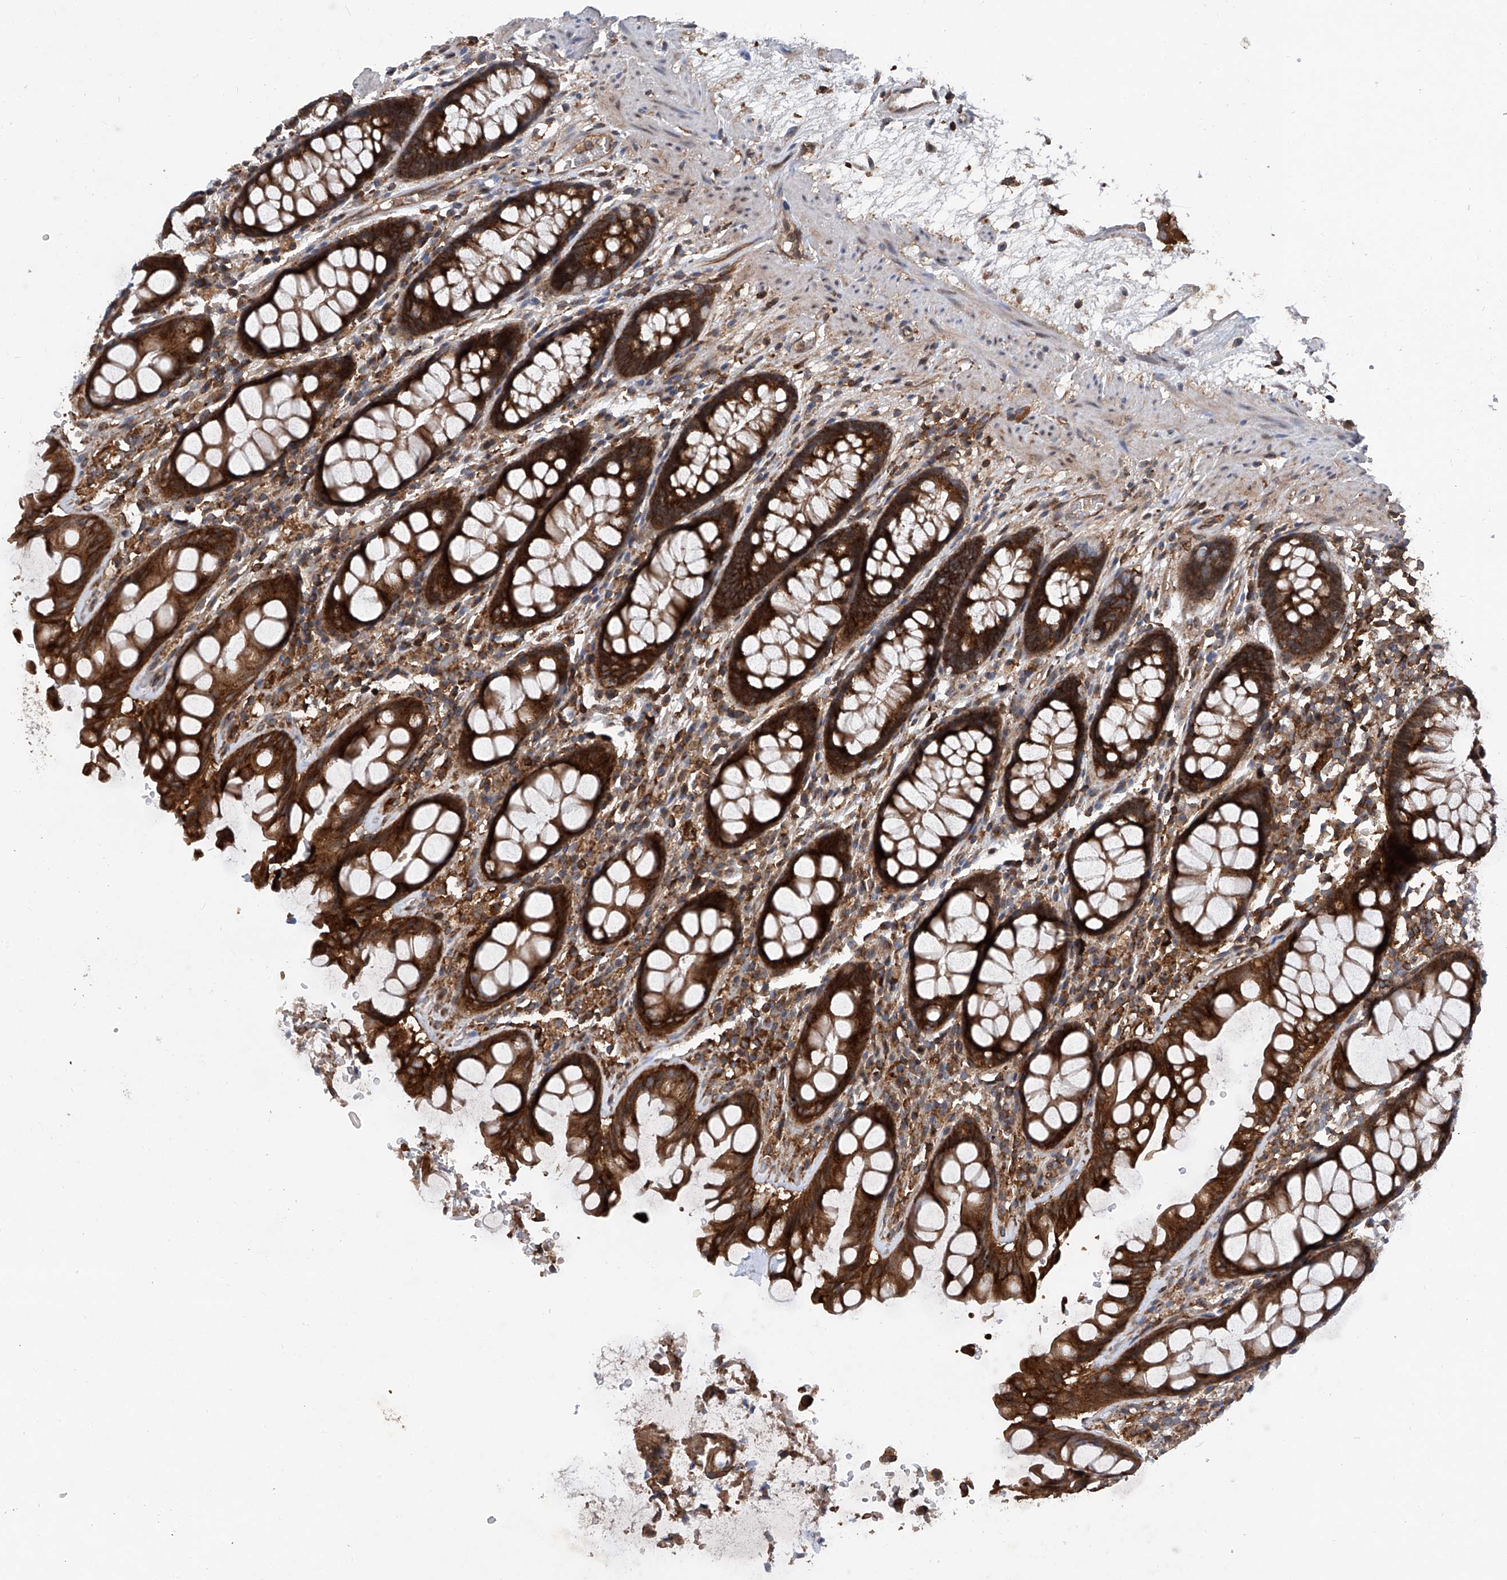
{"staining": {"intensity": "strong", "quantity": ">75%", "location": "cytoplasmic/membranous"}, "tissue": "rectum", "cell_type": "Glandular cells", "image_type": "normal", "snomed": [{"axis": "morphology", "description": "Normal tissue, NOS"}, {"axis": "topography", "description": "Rectum"}], "caption": "Protein staining by immunohistochemistry (IHC) exhibits strong cytoplasmic/membranous staining in approximately >75% of glandular cells in unremarkable rectum.", "gene": "SMAP1", "patient": {"sex": "male", "age": 64}}